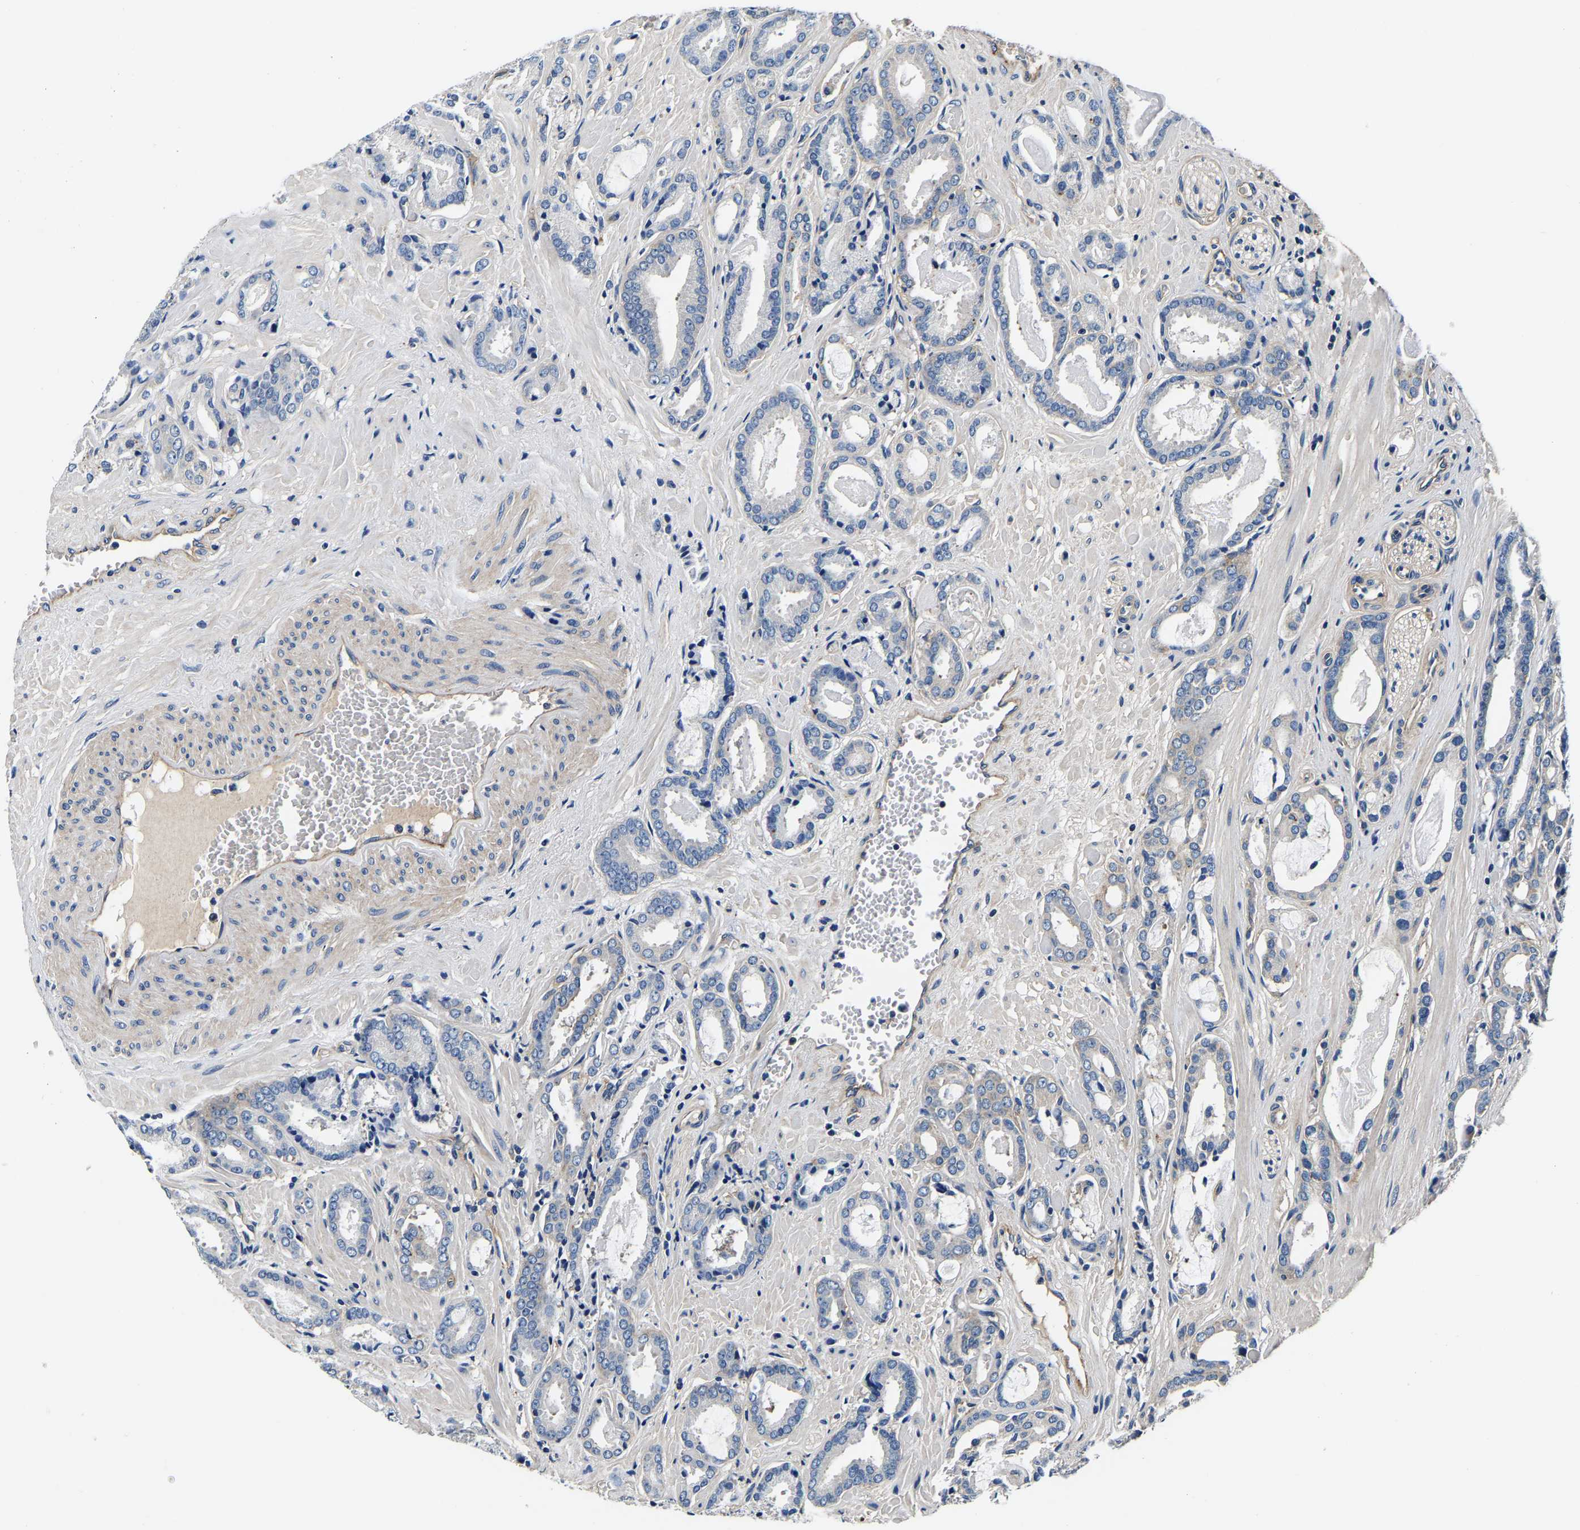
{"staining": {"intensity": "negative", "quantity": "none", "location": "none"}, "tissue": "prostate cancer", "cell_type": "Tumor cells", "image_type": "cancer", "snomed": [{"axis": "morphology", "description": "Adenocarcinoma, Low grade"}, {"axis": "topography", "description": "Prostate"}], "caption": "Immunohistochemistry (IHC) image of neoplastic tissue: low-grade adenocarcinoma (prostate) stained with DAB (3,3'-diaminobenzidine) exhibits no significant protein positivity in tumor cells.", "gene": "SH3GLB1", "patient": {"sex": "male", "age": 53}}